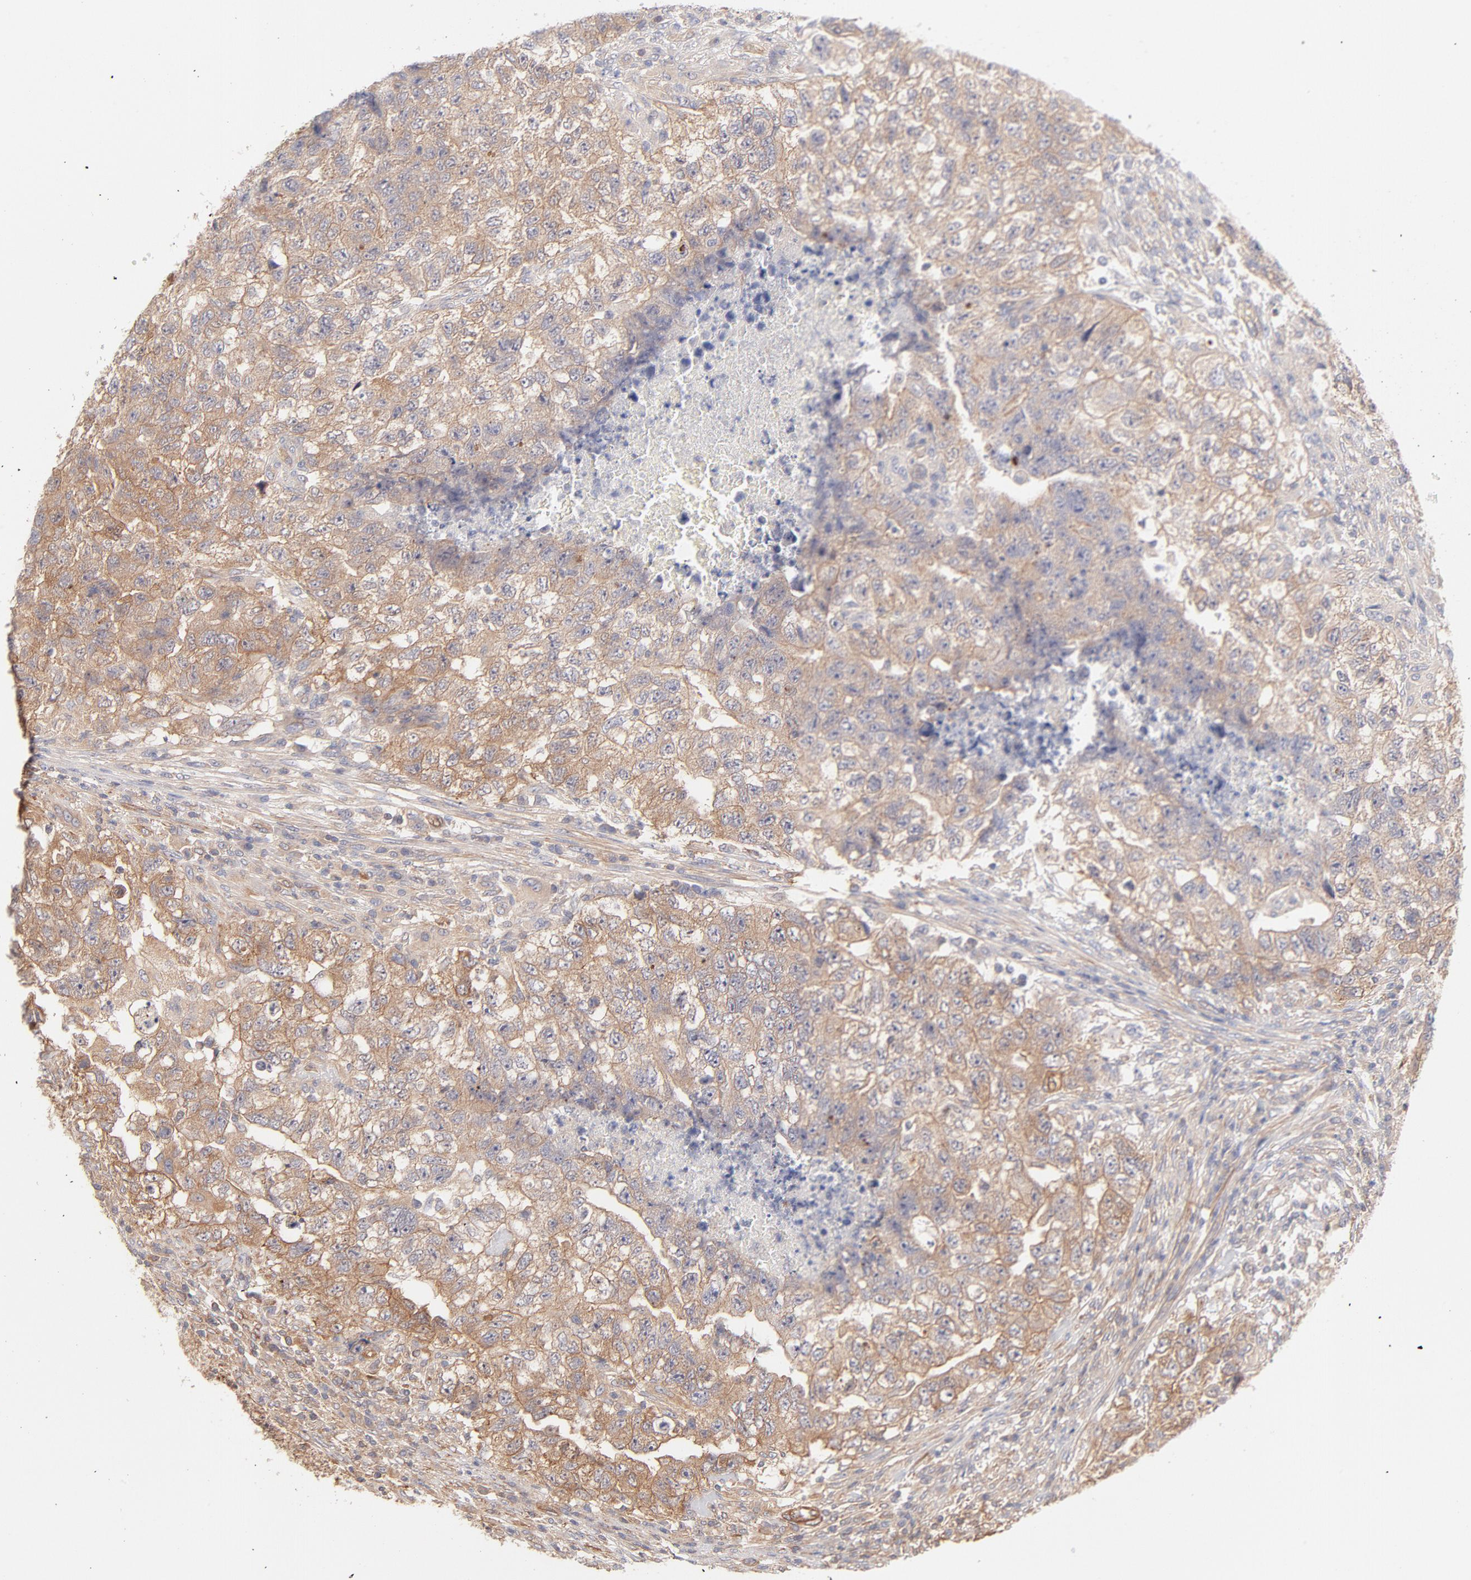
{"staining": {"intensity": "strong", "quantity": ">75%", "location": "cytoplasmic/membranous"}, "tissue": "testis cancer", "cell_type": "Tumor cells", "image_type": "cancer", "snomed": [{"axis": "morphology", "description": "Carcinoma, Embryonal, NOS"}, {"axis": "topography", "description": "Testis"}], "caption": "Testis cancer (embryonal carcinoma) stained for a protein (brown) shows strong cytoplasmic/membranous positive expression in about >75% of tumor cells.", "gene": "LDLRAP1", "patient": {"sex": "male", "age": 21}}